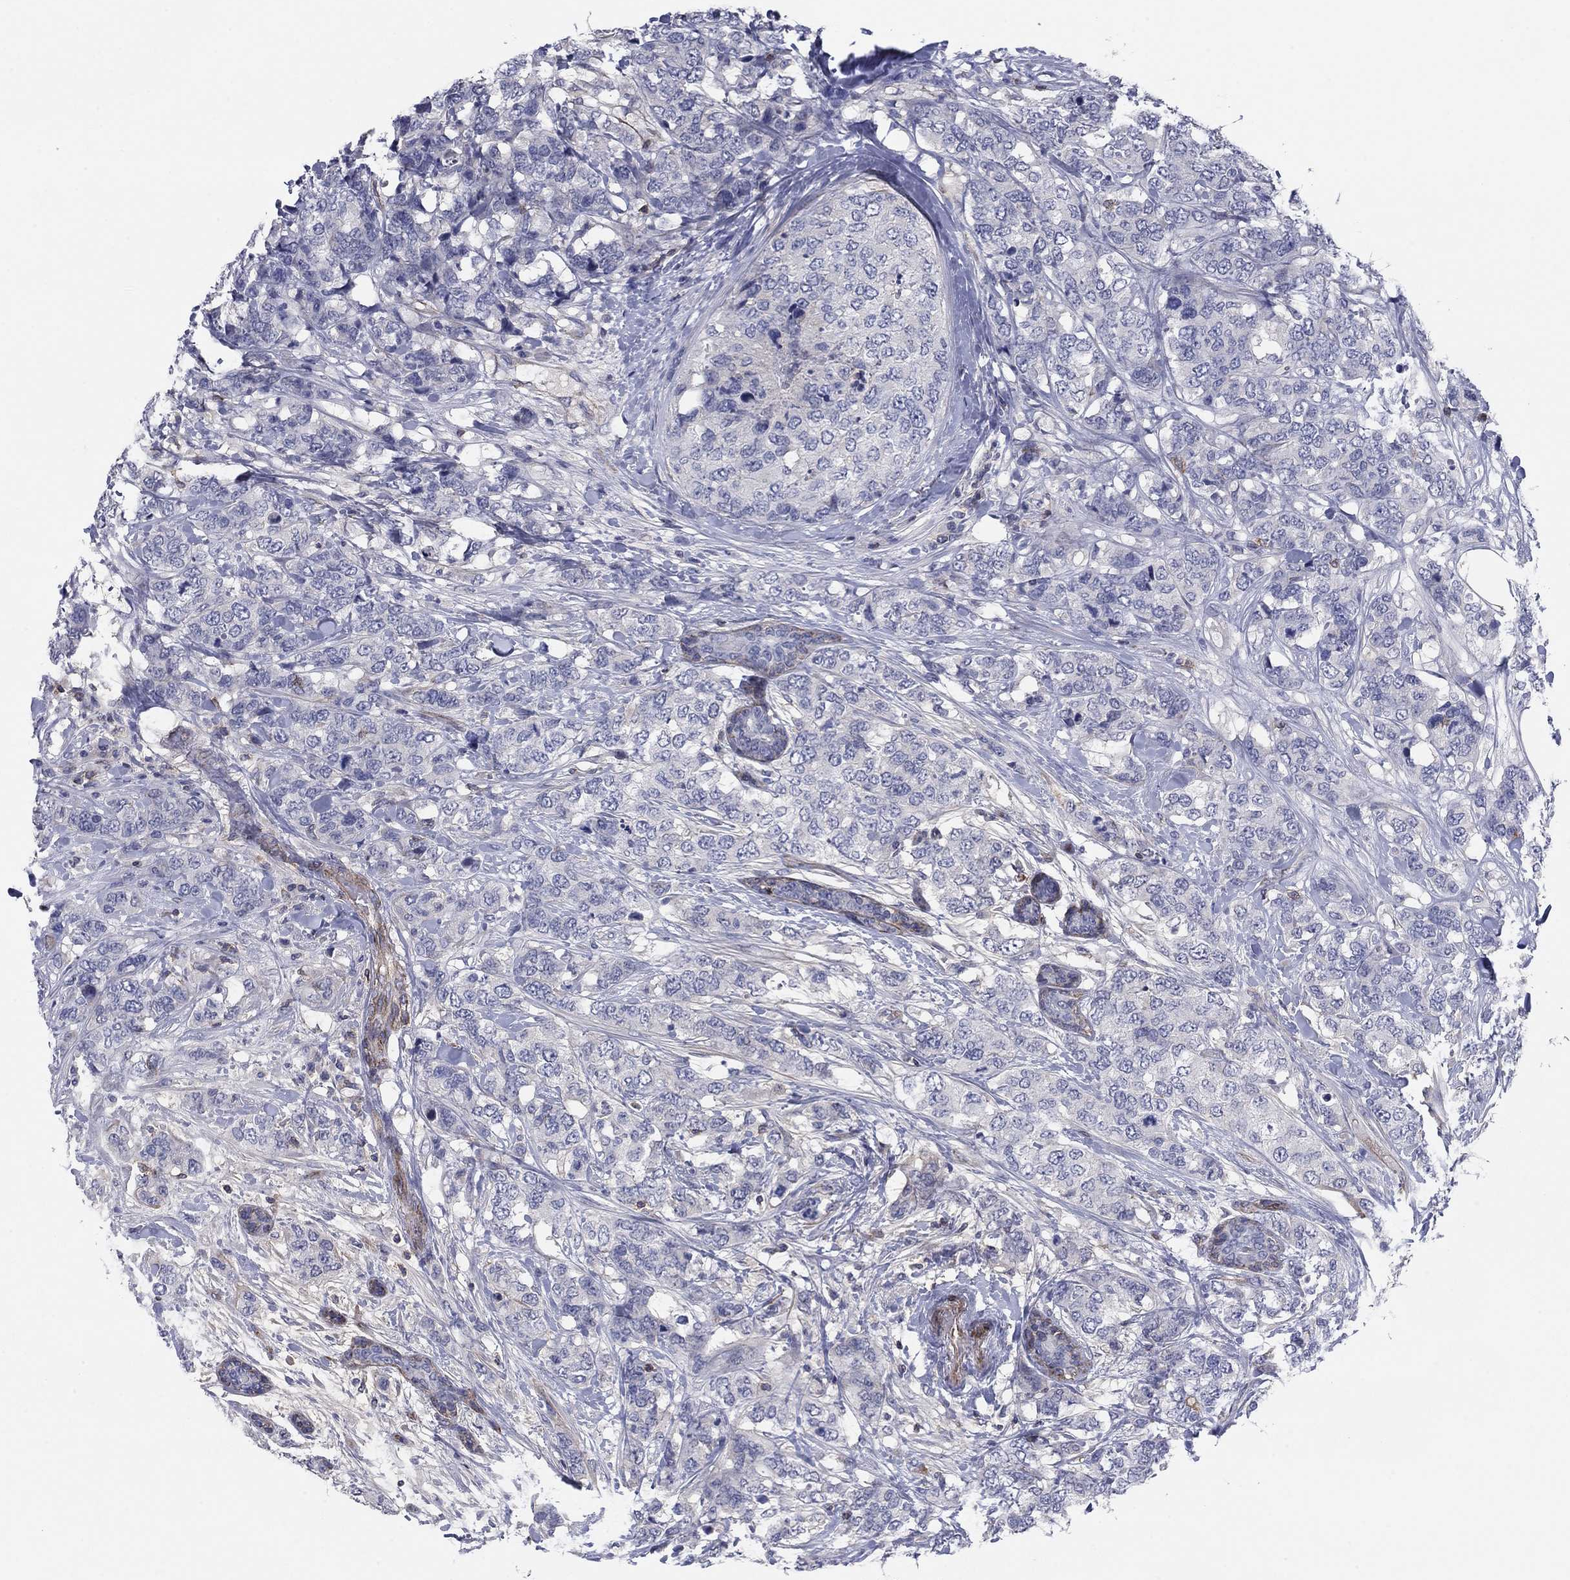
{"staining": {"intensity": "negative", "quantity": "none", "location": "none"}, "tissue": "breast cancer", "cell_type": "Tumor cells", "image_type": "cancer", "snomed": [{"axis": "morphology", "description": "Lobular carcinoma"}, {"axis": "topography", "description": "Breast"}], "caption": "The image reveals no staining of tumor cells in breast lobular carcinoma.", "gene": "PSD4", "patient": {"sex": "female", "age": 59}}